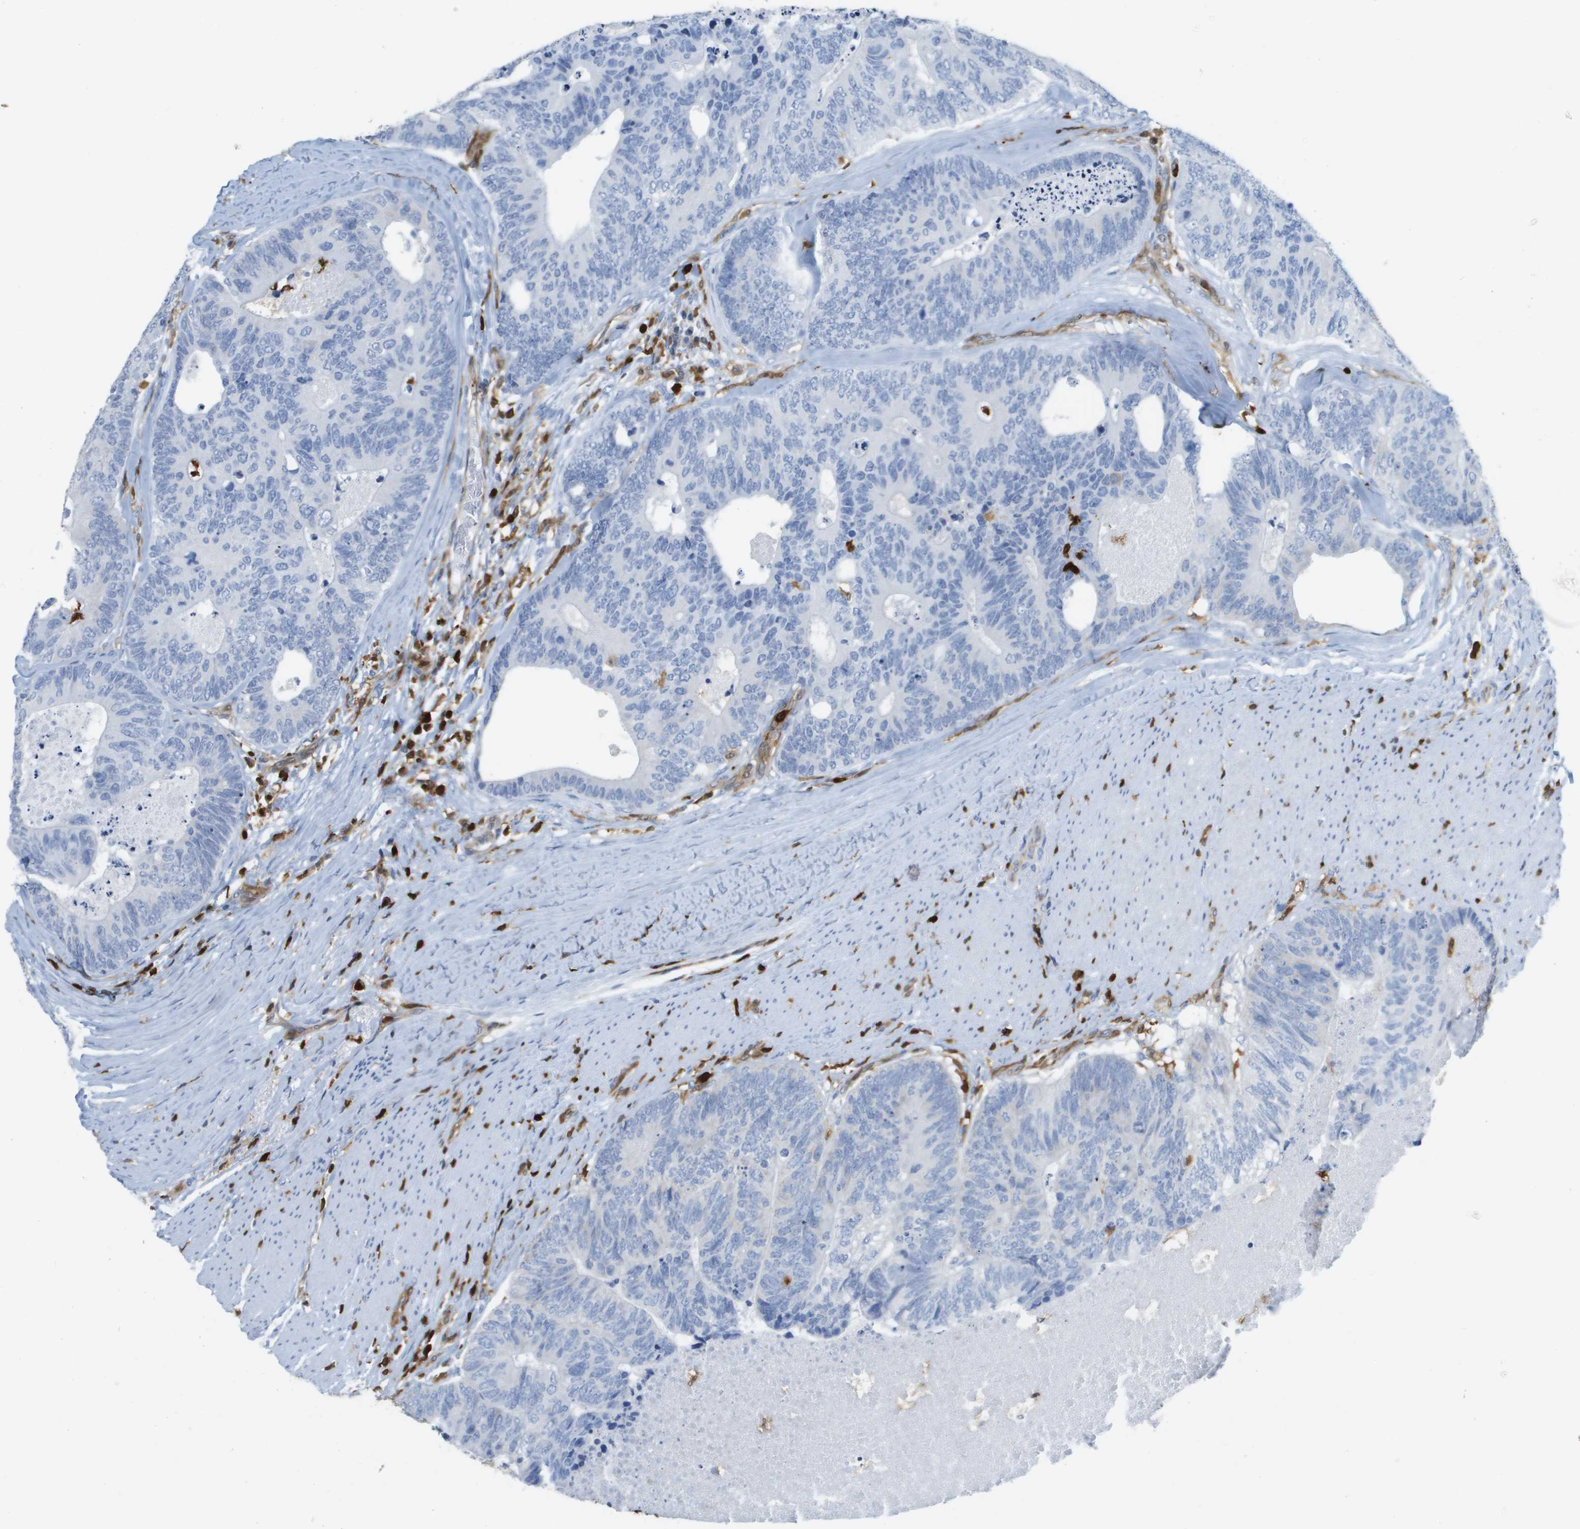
{"staining": {"intensity": "negative", "quantity": "none", "location": "none"}, "tissue": "colorectal cancer", "cell_type": "Tumor cells", "image_type": "cancer", "snomed": [{"axis": "morphology", "description": "Adenocarcinoma, NOS"}, {"axis": "topography", "description": "Colon"}], "caption": "Micrograph shows no significant protein expression in tumor cells of colorectal cancer.", "gene": "DOCK5", "patient": {"sex": "female", "age": 67}}